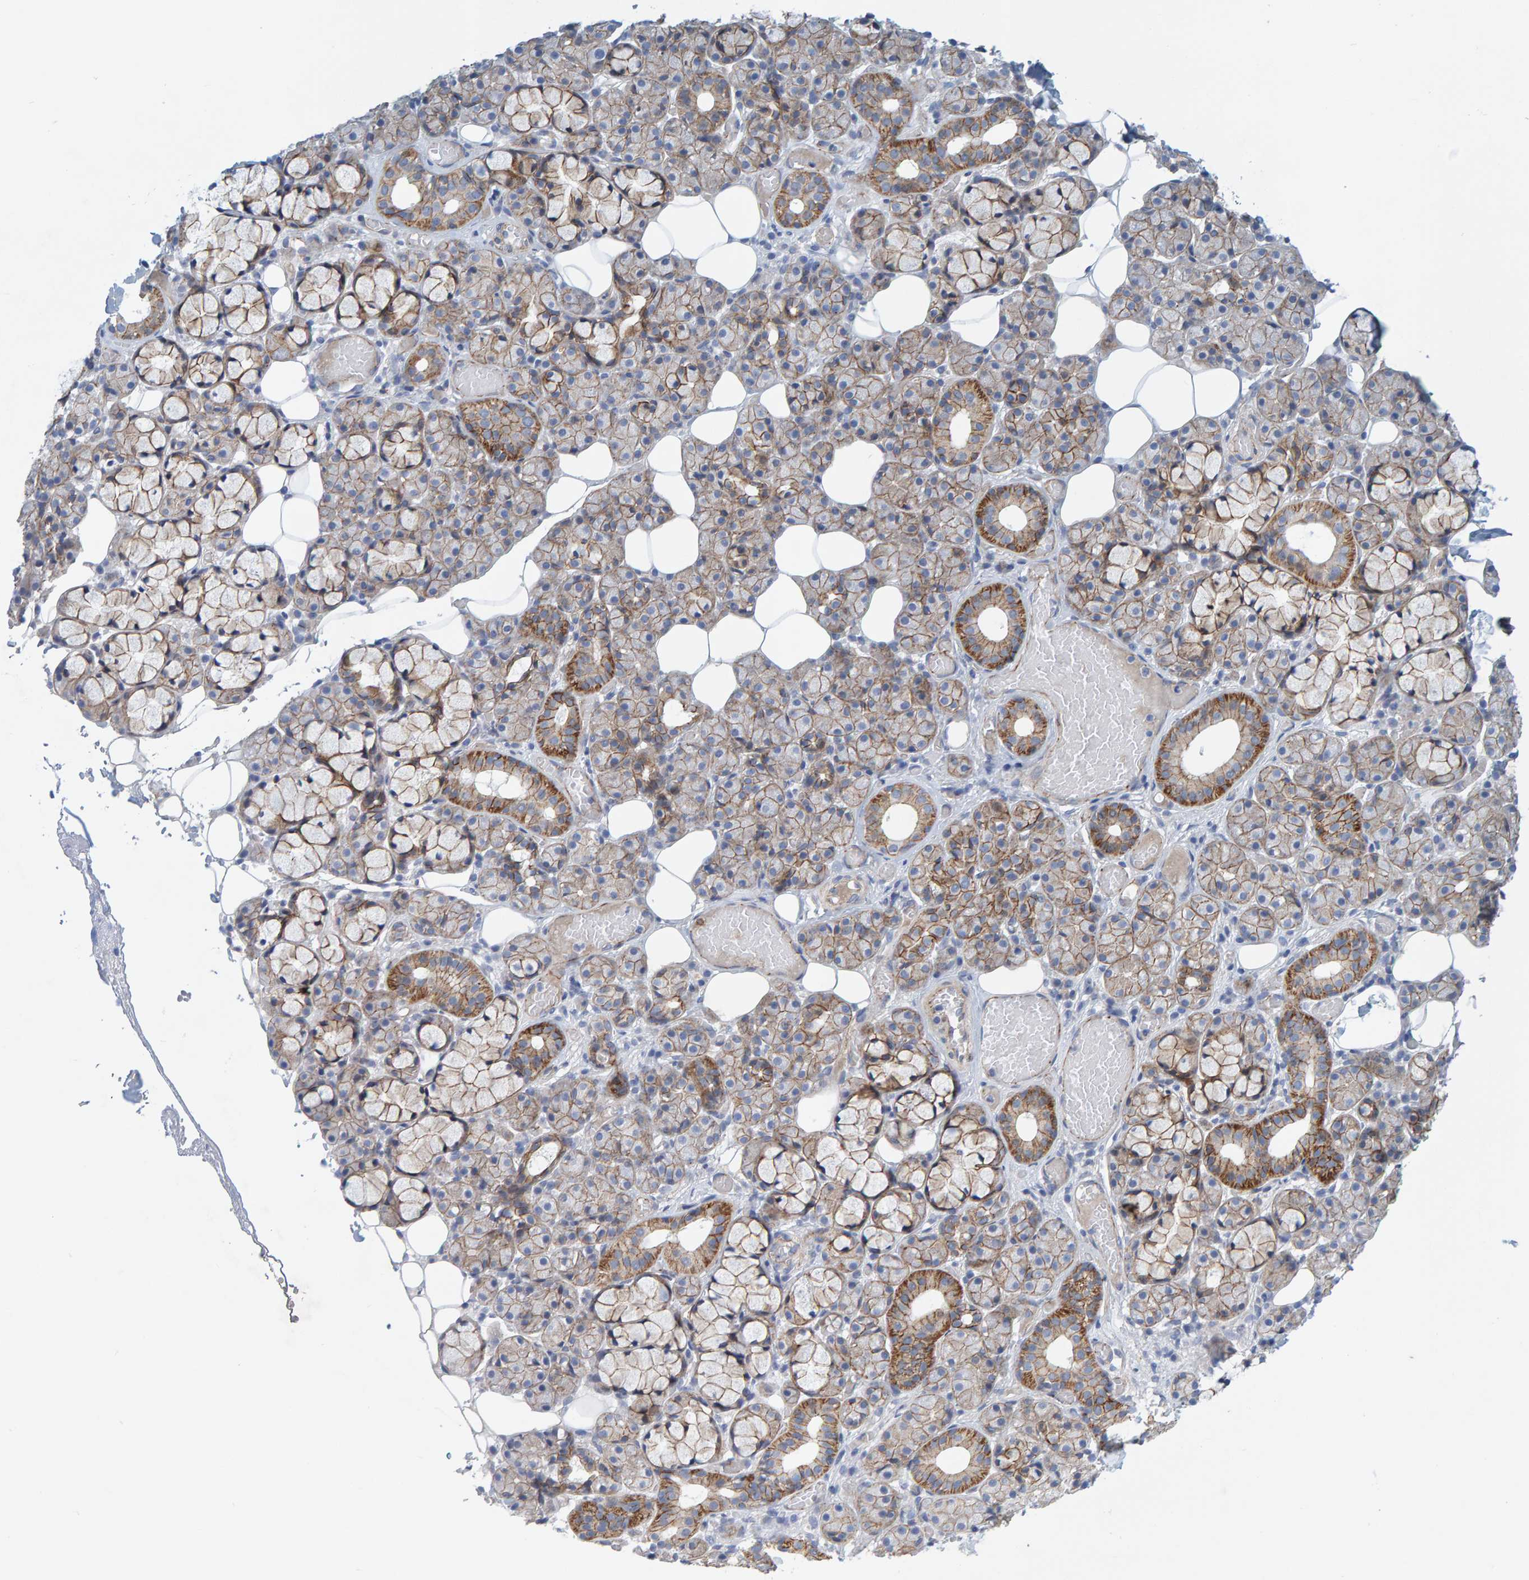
{"staining": {"intensity": "moderate", "quantity": "25%-75%", "location": "cytoplasmic/membranous"}, "tissue": "salivary gland", "cell_type": "Glandular cells", "image_type": "normal", "snomed": [{"axis": "morphology", "description": "Normal tissue, NOS"}, {"axis": "topography", "description": "Salivary gland"}], "caption": "A medium amount of moderate cytoplasmic/membranous staining is appreciated in about 25%-75% of glandular cells in benign salivary gland. (DAB (3,3'-diaminobenzidine) IHC, brown staining for protein, blue staining for nuclei).", "gene": "KRBA2", "patient": {"sex": "male", "age": 63}}